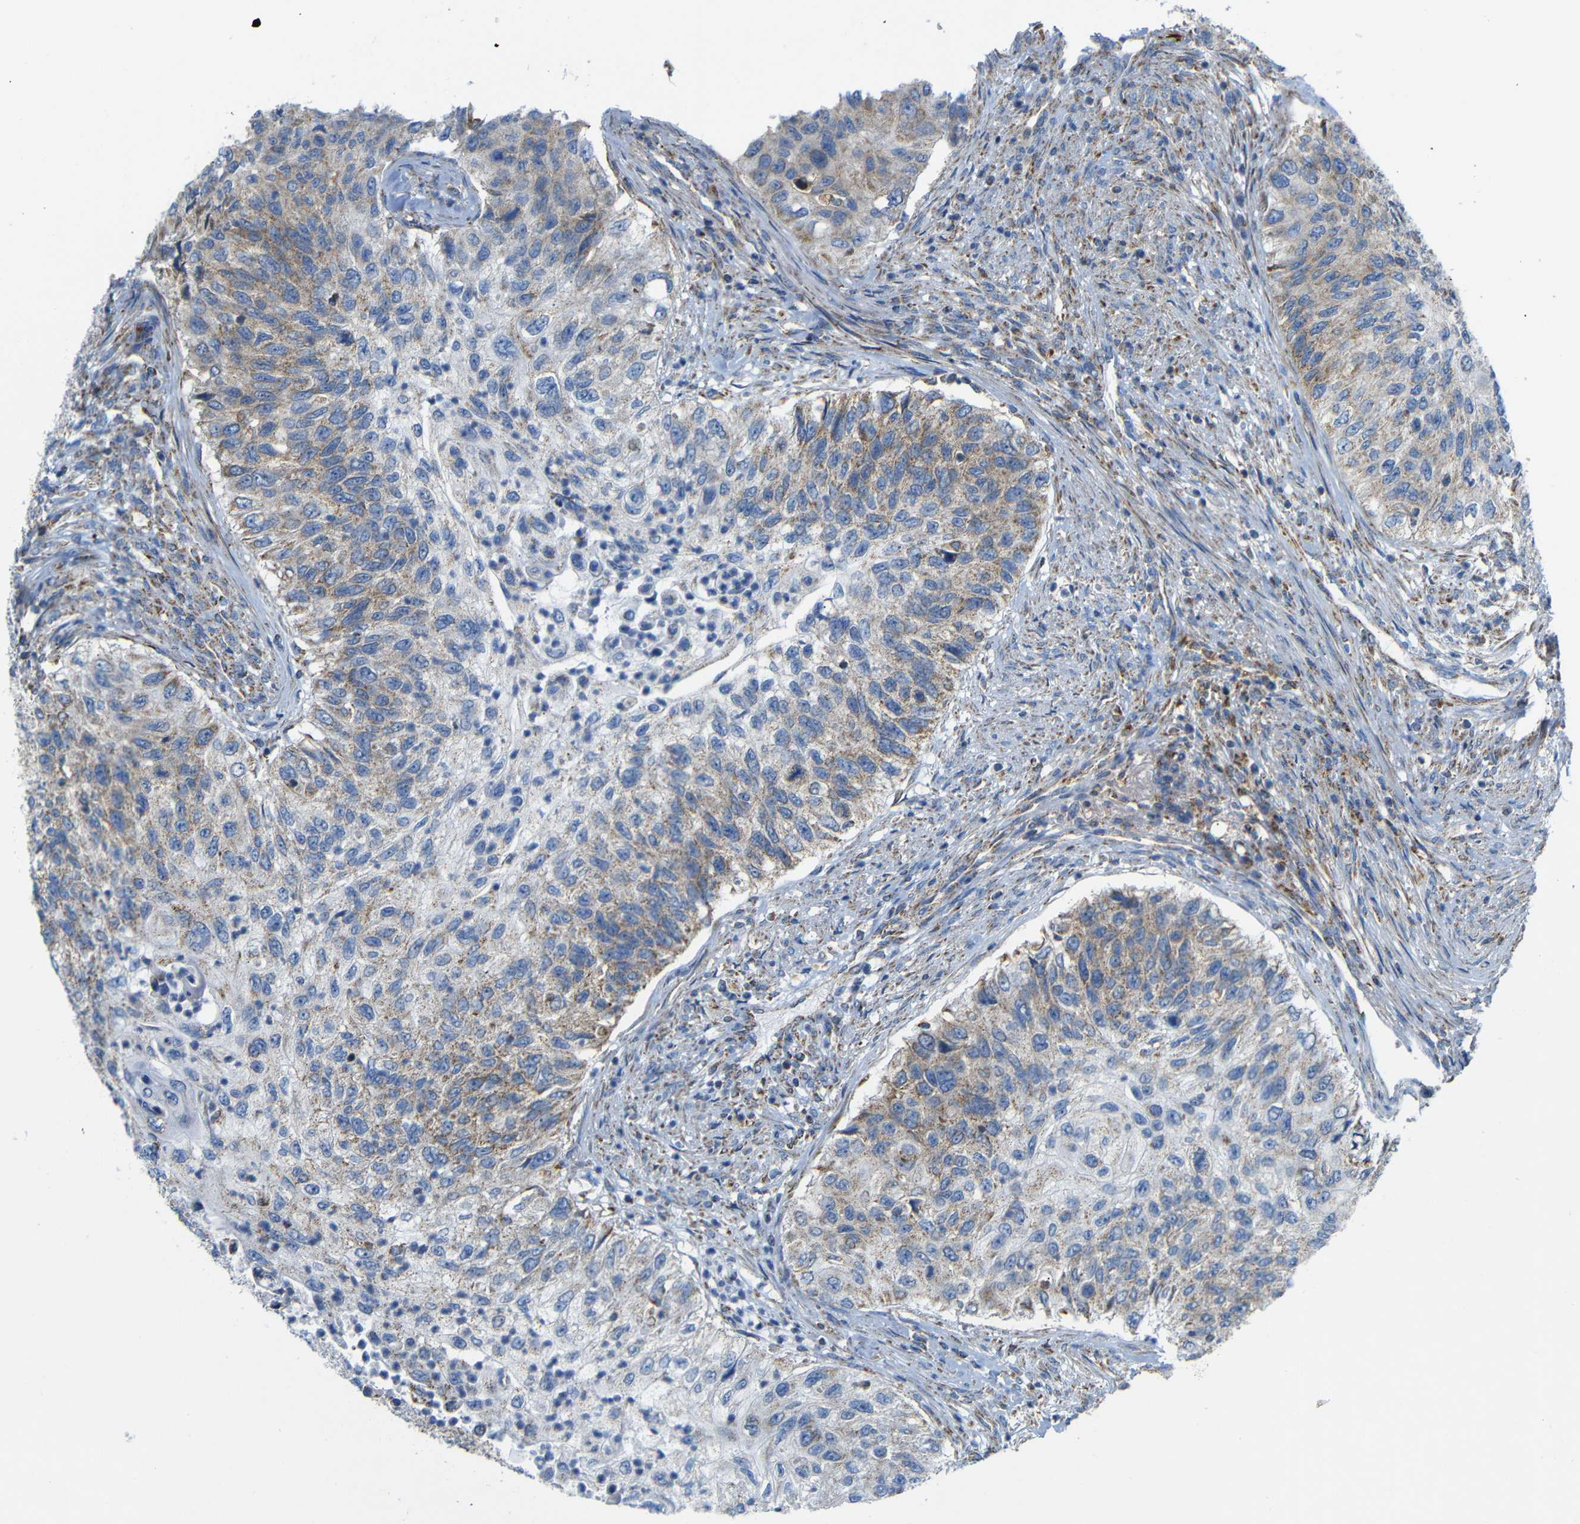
{"staining": {"intensity": "moderate", "quantity": "25%-75%", "location": "cytoplasmic/membranous"}, "tissue": "urothelial cancer", "cell_type": "Tumor cells", "image_type": "cancer", "snomed": [{"axis": "morphology", "description": "Urothelial carcinoma, High grade"}, {"axis": "topography", "description": "Urinary bladder"}], "caption": "Immunohistochemical staining of human urothelial cancer exhibits moderate cytoplasmic/membranous protein expression in approximately 25%-75% of tumor cells.", "gene": "FAM171B", "patient": {"sex": "female", "age": 60}}